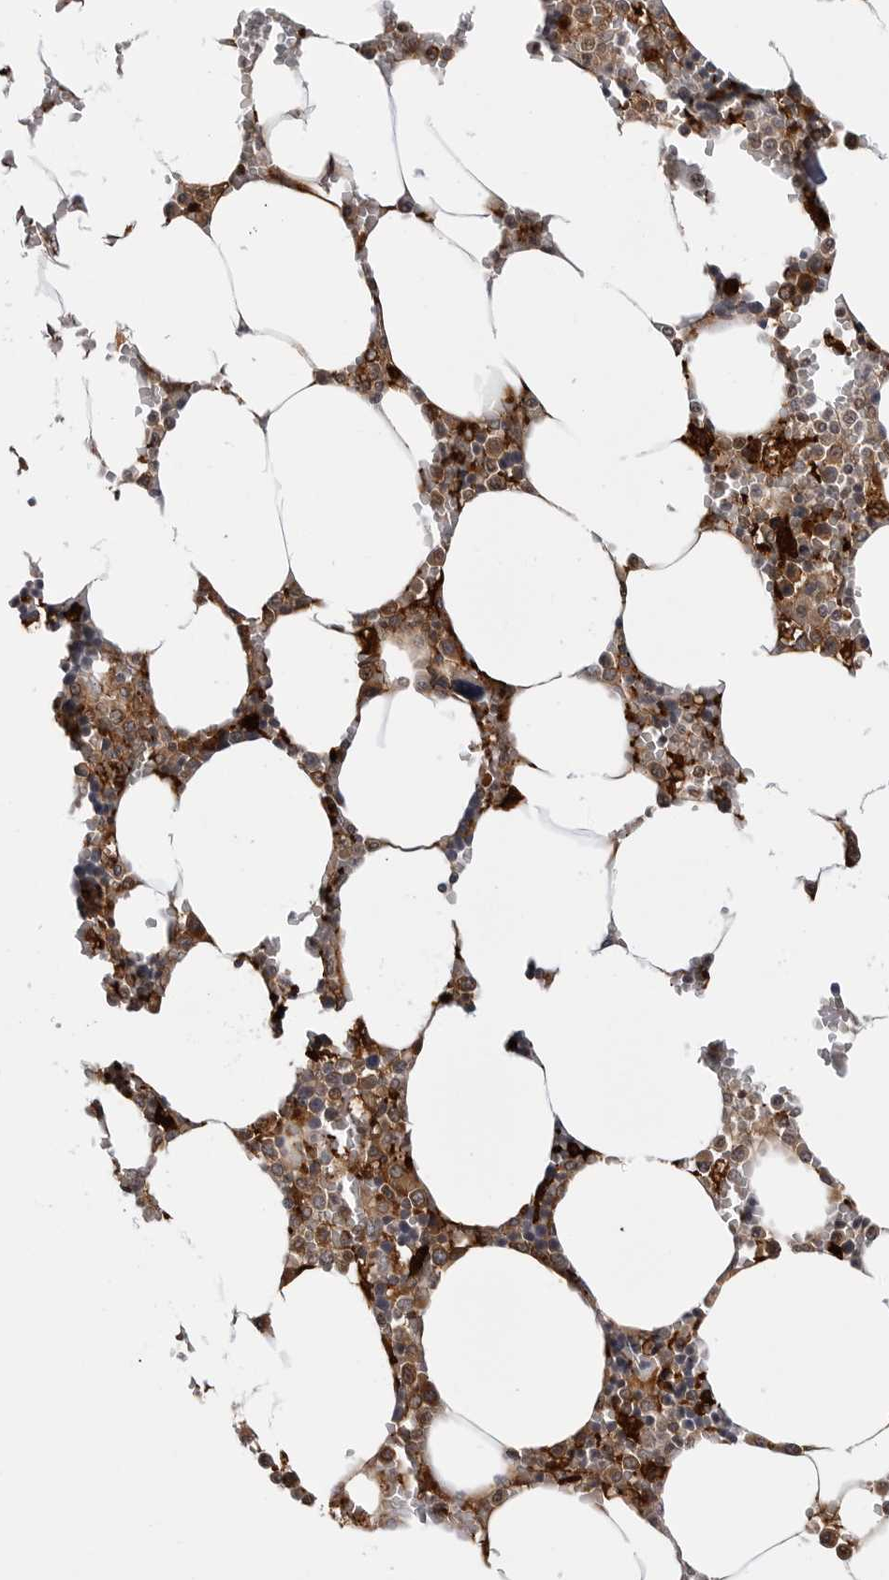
{"staining": {"intensity": "moderate", "quantity": "25%-75%", "location": "cytoplasmic/membranous"}, "tissue": "bone marrow", "cell_type": "Hematopoietic cells", "image_type": "normal", "snomed": [{"axis": "morphology", "description": "Normal tissue, NOS"}, {"axis": "topography", "description": "Bone marrow"}], "caption": "Immunohistochemical staining of normal human bone marrow reveals moderate cytoplasmic/membranous protein expression in about 25%-75% of hematopoietic cells. Using DAB (3,3'-diaminobenzidine) (brown) and hematoxylin (blue) stains, captured at high magnification using brightfield microscopy.", "gene": "CDK20", "patient": {"sex": "male", "age": 70}}